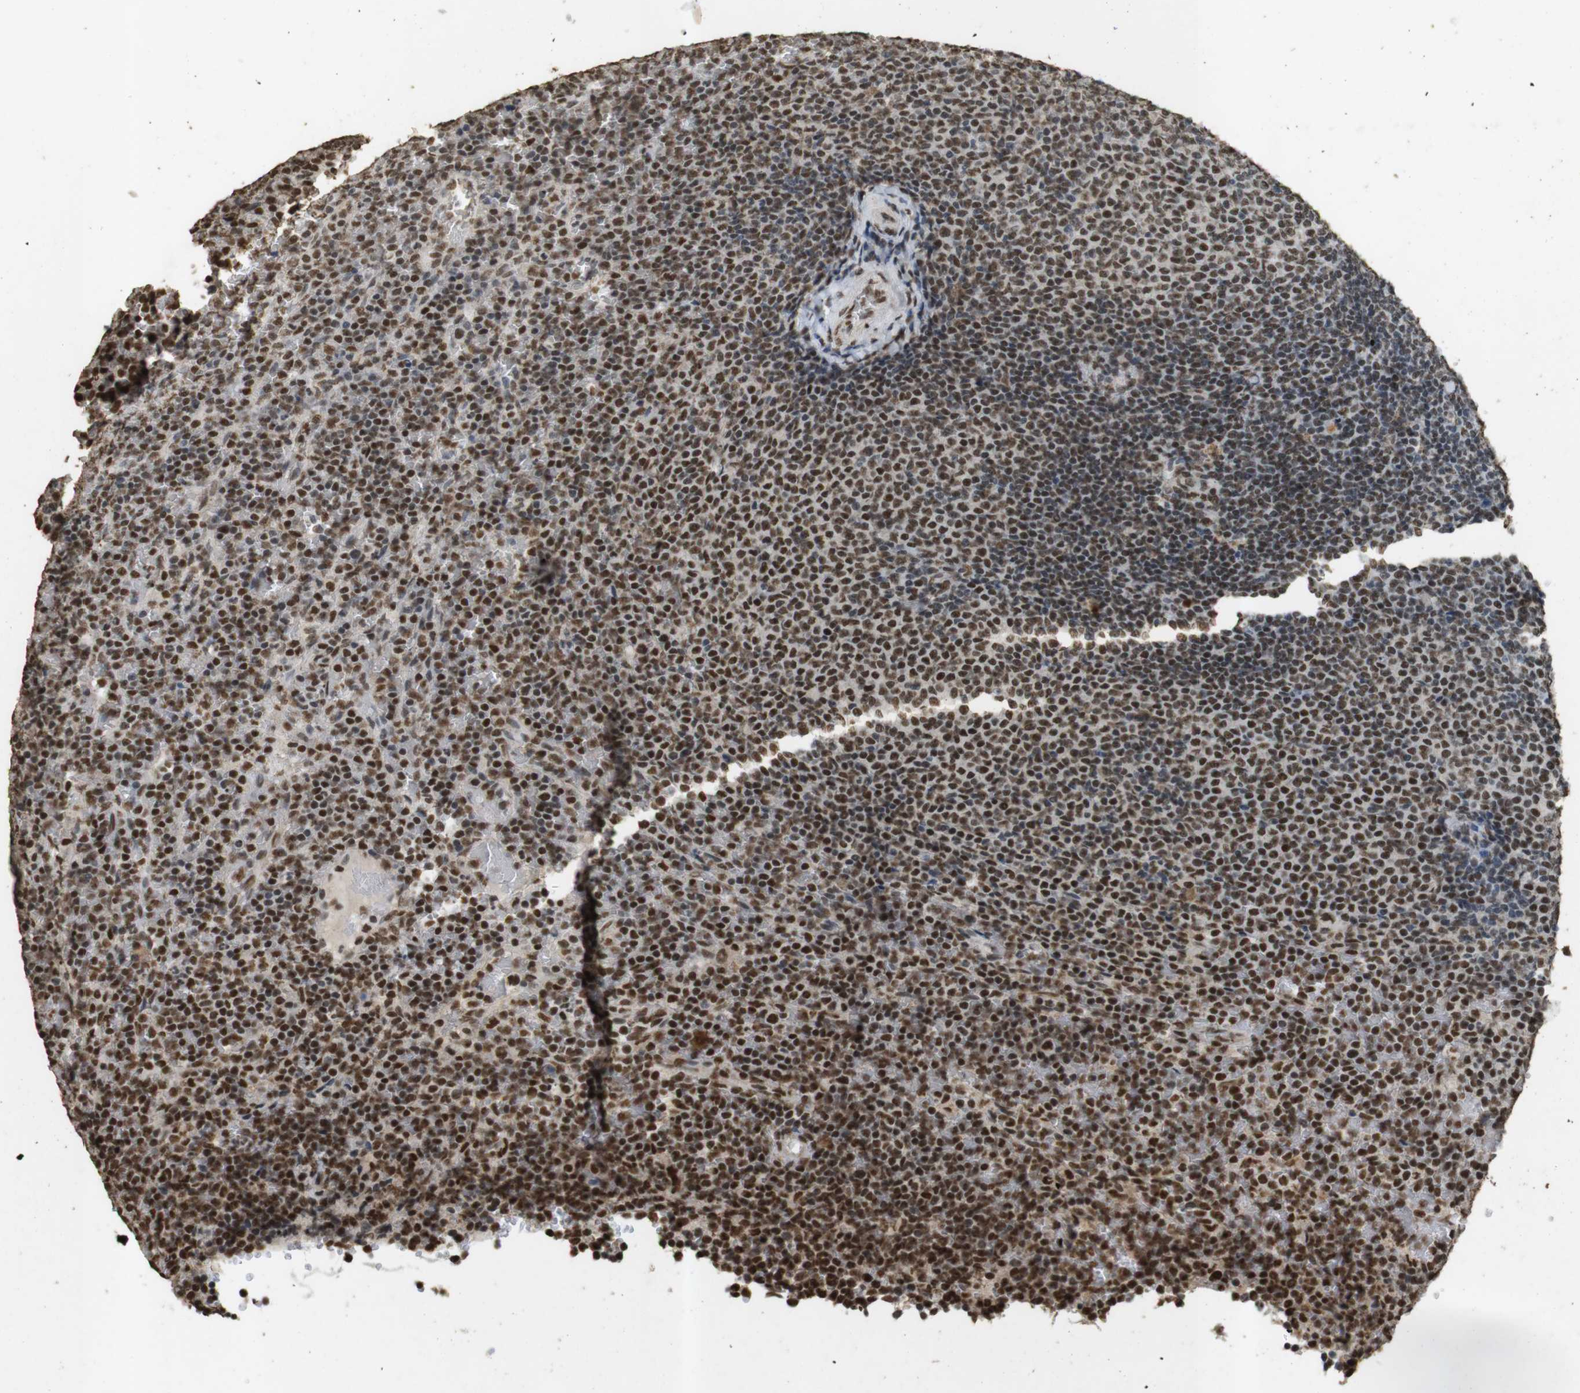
{"staining": {"intensity": "moderate", "quantity": ">75%", "location": "nuclear"}, "tissue": "lymphoma", "cell_type": "Tumor cells", "image_type": "cancer", "snomed": [{"axis": "morphology", "description": "Malignant lymphoma, non-Hodgkin's type, Low grade"}, {"axis": "topography", "description": "Spleen"}], "caption": "Low-grade malignant lymphoma, non-Hodgkin's type stained with immunohistochemistry (IHC) displays moderate nuclear positivity in approximately >75% of tumor cells.", "gene": "GATA4", "patient": {"sex": "female", "age": 77}}